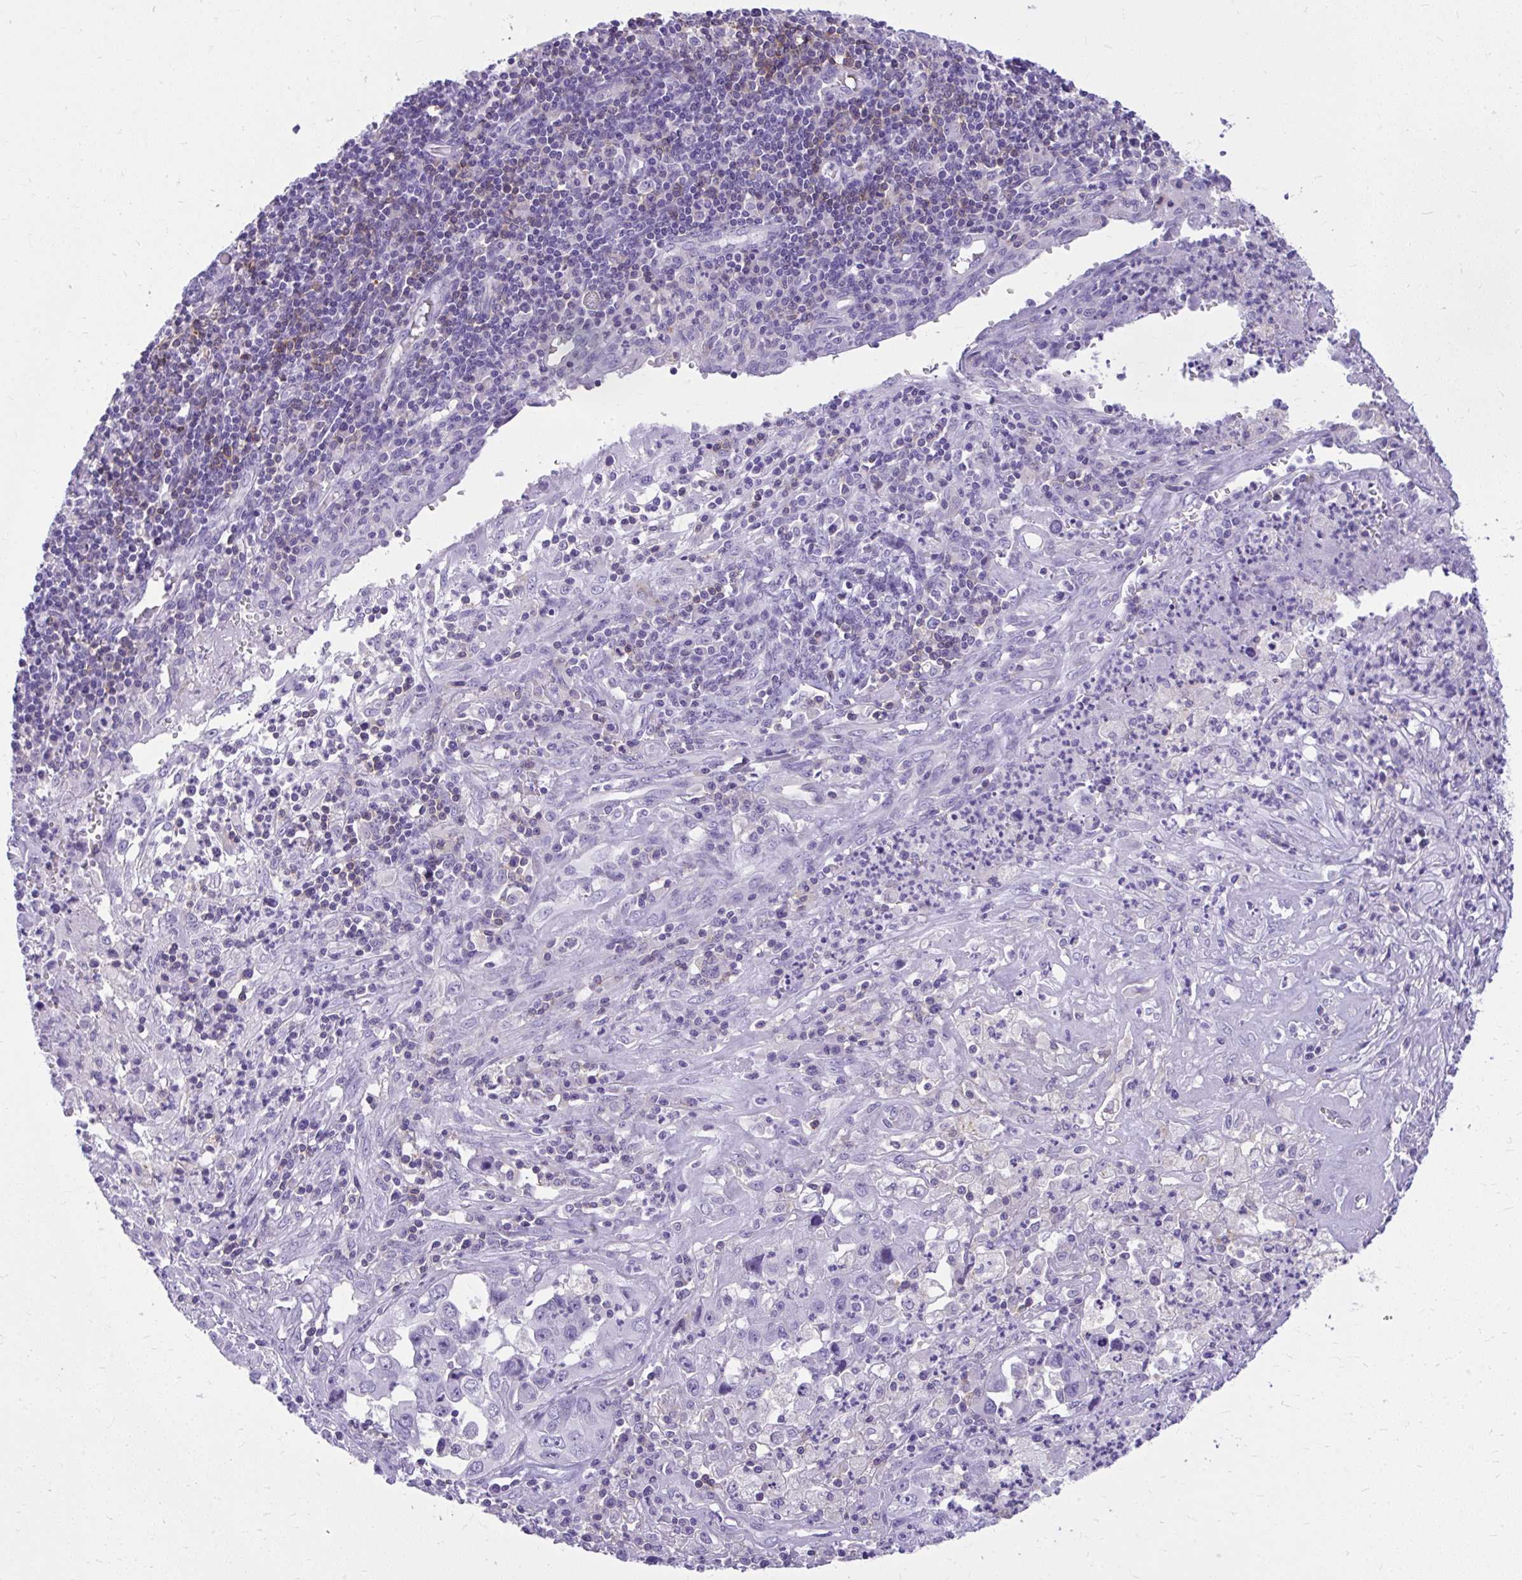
{"staining": {"intensity": "negative", "quantity": "none", "location": "none"}, "tissue": "endometrial cancer", "cell_type": "Tumor cells", "image_type": "cancer", "snomed": [{"axis": "morphology", "description": "Adenocarcinoma, NOS"}, {"axis": "topography", "description": "Uterus"}], "caption": "Tumor cells show no significant positivity in adenocarcinoma (endometrial). (Stains: DAB (3,3'-diaminobenzidine) immunohistochemistry (IHC) with hematoxylin counter stain, Microscopy: brightfield microscopy at high magnification).", "gene": "GPRIN3", "patient": {"sex": "female", "age": 62}}